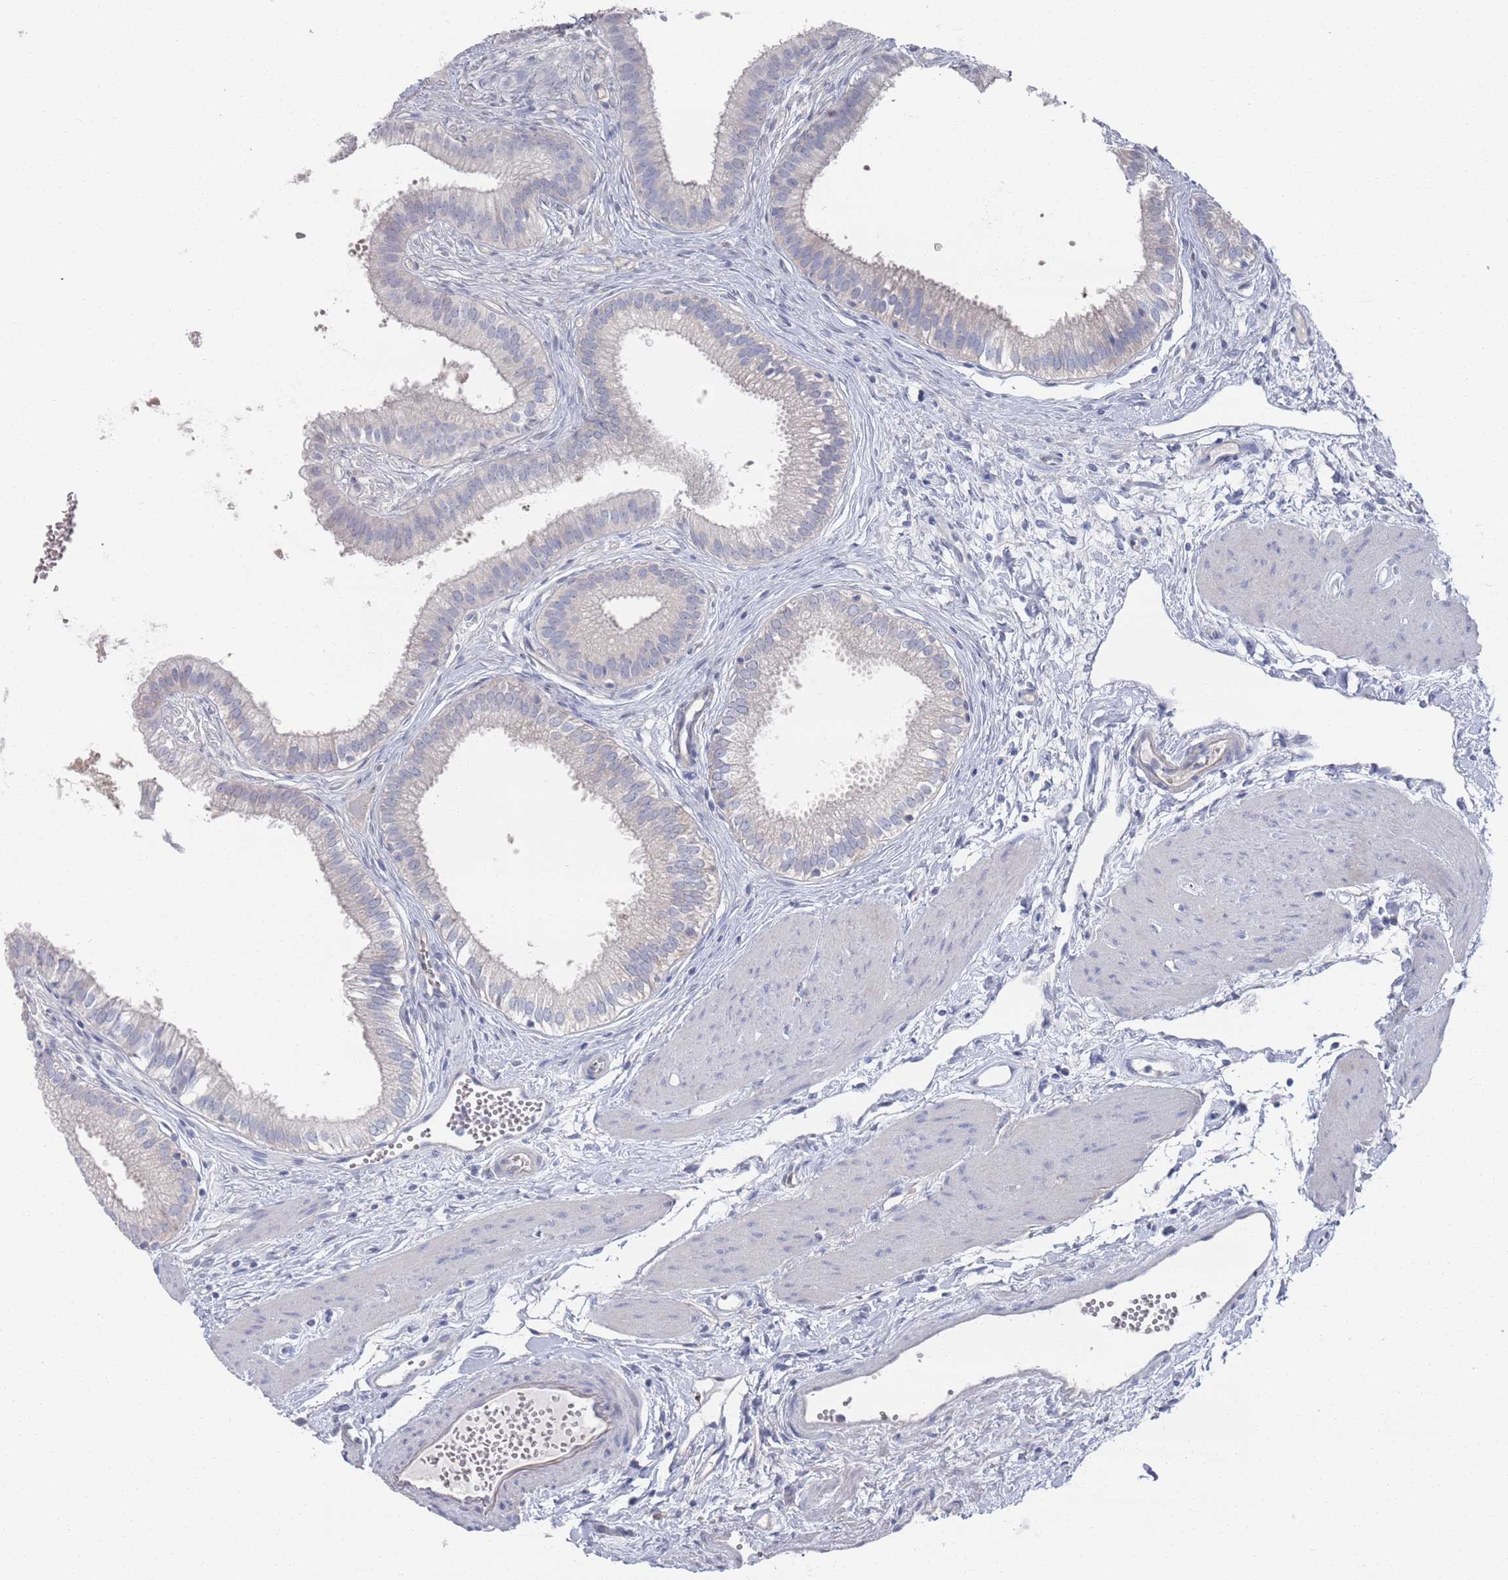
{"staining": {"intensity": "negative", "quantity": "none", "location": "none"}, "tissue": "gallbladder", "cell_type": "Glandular cells", "image_type": "normal", "snomed": [{"axis": "morphology", "description": "Normal tissue, NOS"}, {"axis": "topography", "description": "Gallbladder"}], "caption": "Immunohistochemistry (IHC) micrograph of benign gallbladder stained for a protein (brown), which exhibits no expression in glandular cells.", "gene": "TMCO3", "patient": {"sex": "female", "age": 54}}